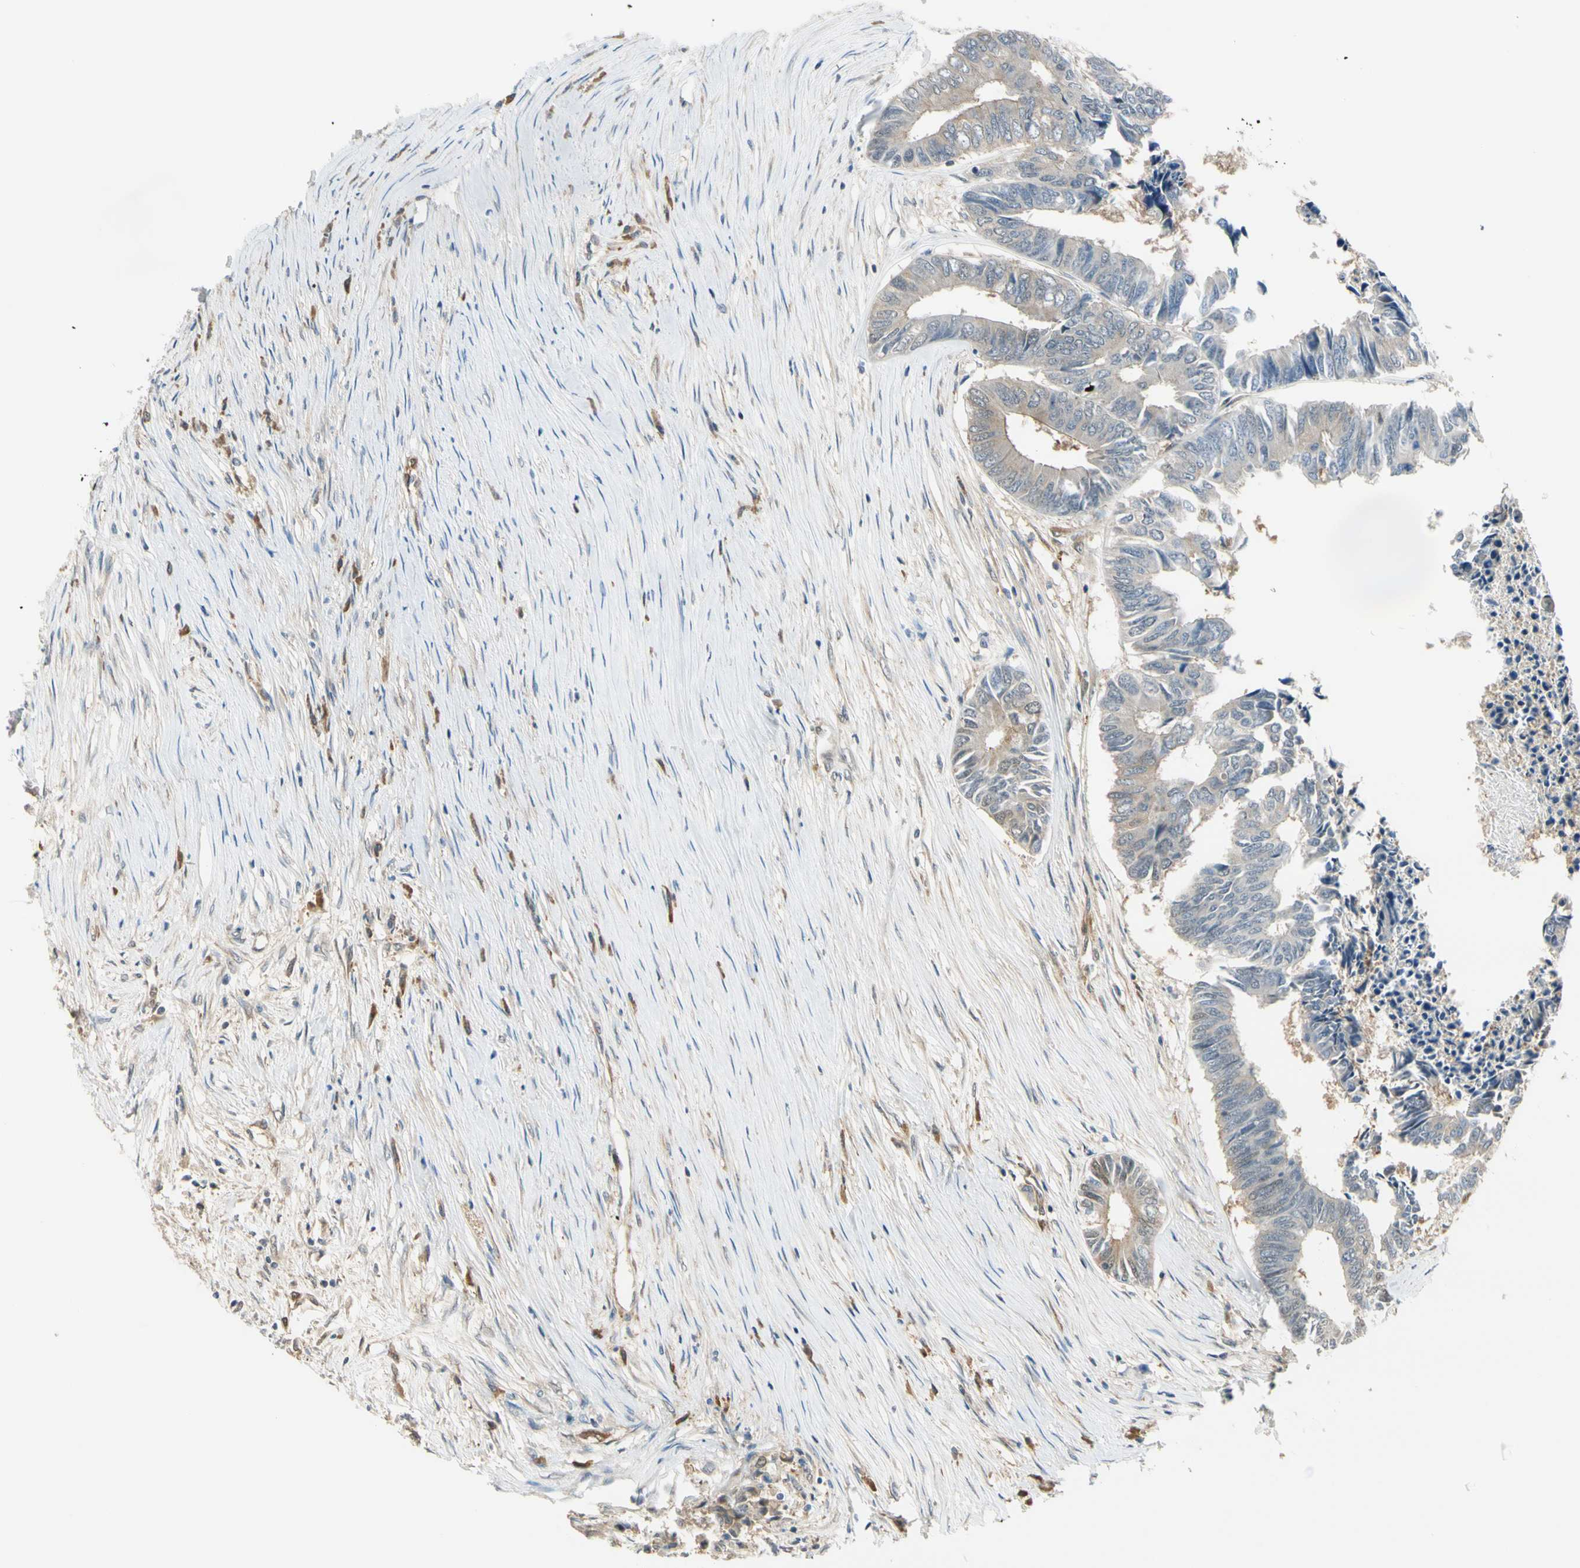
{"staining": {"intensity": "weak", "quantity": ">75%", "location": "cytoplasmic/membranous"}, "tissue": "colorectal cancer", "cell_type": "Tumor cells", "image_type": "cancer", "snomed": [{"axis": "morphology", "description": "Adenocarcinoma, NOS"}, {"axis": "topography", "description": "Rectum"}], "caption": "There is low levels of weak cytoplasmic/membranous positivity in tumor cells of colorectal cancer, as demonstrated by immunohistochemical staining (brown color).", "gene": "RASGRF1", "patient": {"sex": "male", "age": 63}}